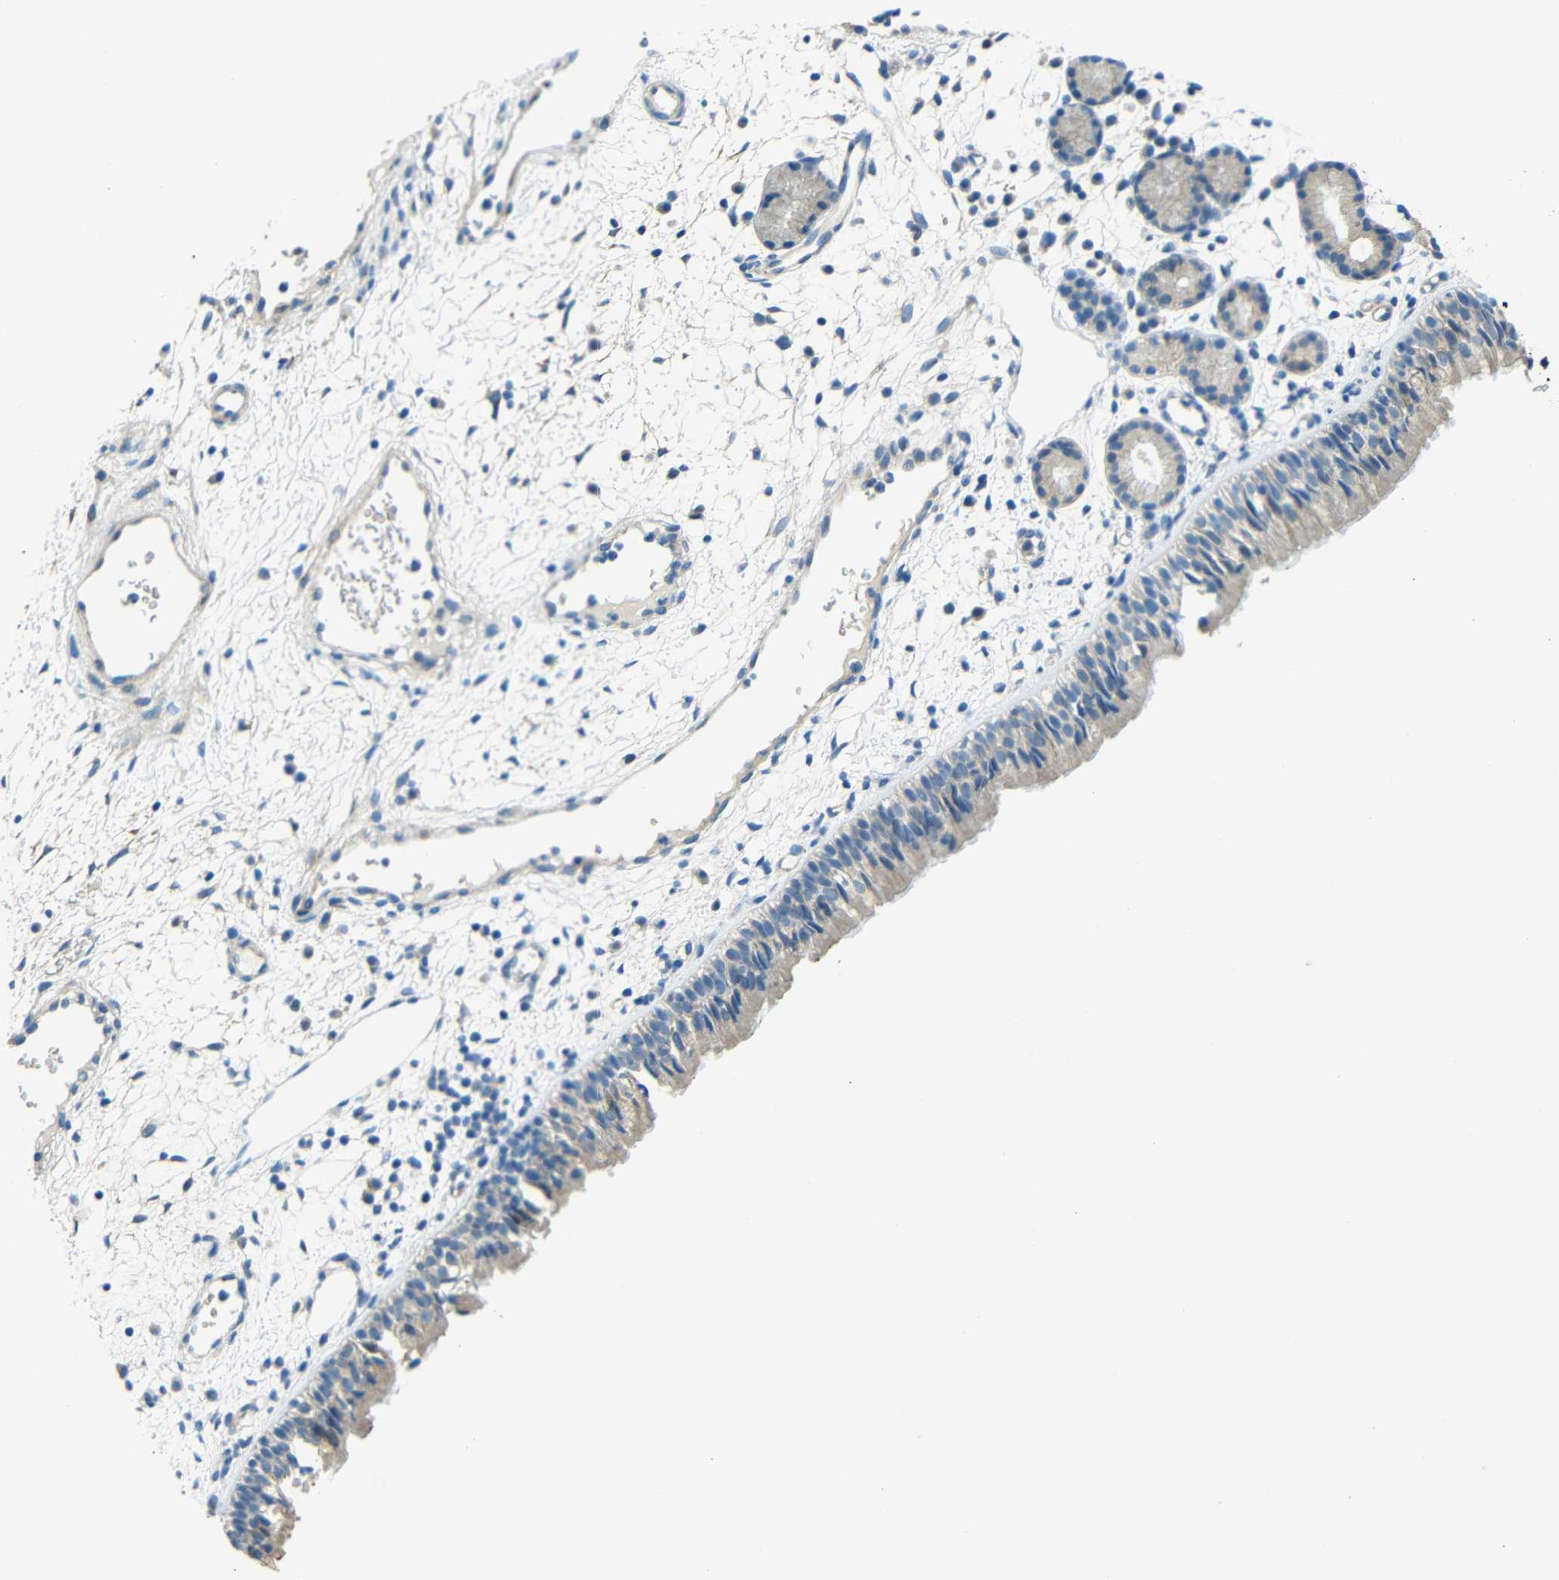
{"staining": {"intensity": "weak", "quantity": ">75%", "location": "cytoplasmic/membranous"}, "tissue": "nasopharynx", "cell_type": "Respiratory epithelial cells", "image_type": "normal", "snomed": [{"axis": "morphology", "description": "Normal tissue, NOS"}, {"axis": "morphology", "description": "Inflammation, NOS"}, {"axis": "topography", "description": "Nasopharynx"}], "caption": "An immunohistochemistry (IHC) image of normal tissue is shown. Protein staining in brown labels weak cytoplasmic/membranous positivity in nasopharynx within respiratory epithelial cells. Immunohistochemistry stains the protein of interest in brown and the nuclei are stained blue.", "gene": "CYP26B1", "patient": {"sex": "female", "age": 55}}